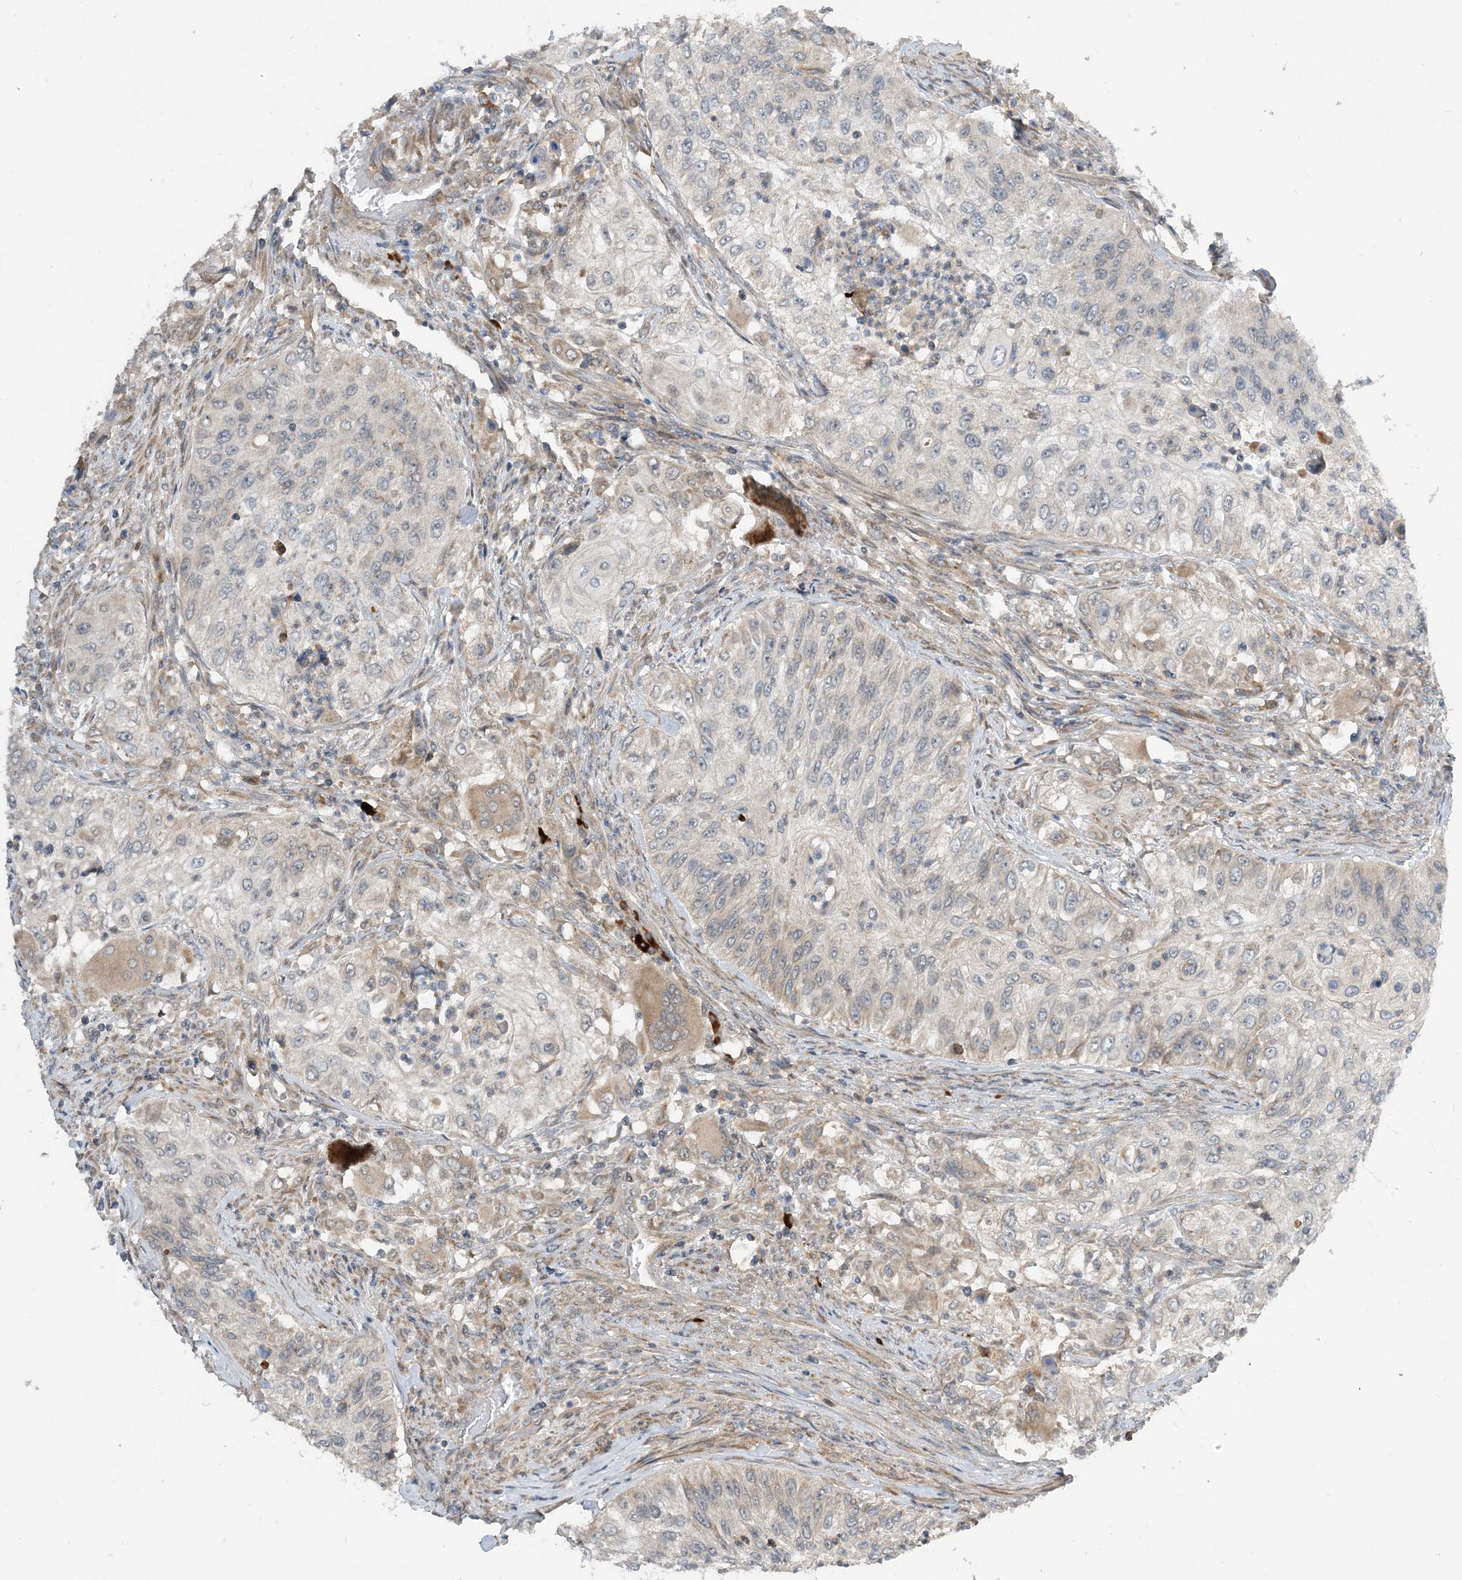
{"staining": {"intensity": "weak", "quantity": "<25%", "location": "cytoplasmic/membranous"}, "tissue": "urothelial cancer", "cell_type": "Tumor cells", "image_type": "cancer", "snomed": [{"axis": "morphology", "description": "Urothelial carcinoma, High grade"}, {"axis": "topography", "description": "Urinary bladder"}], "caption": "Human urothelial cancer stained for a protein using immunohistochemistry (IHC) displays no staining in tumor cells.", "gene": "PHOSPHO2", "patient": {"sex": "female", "age": 60}}